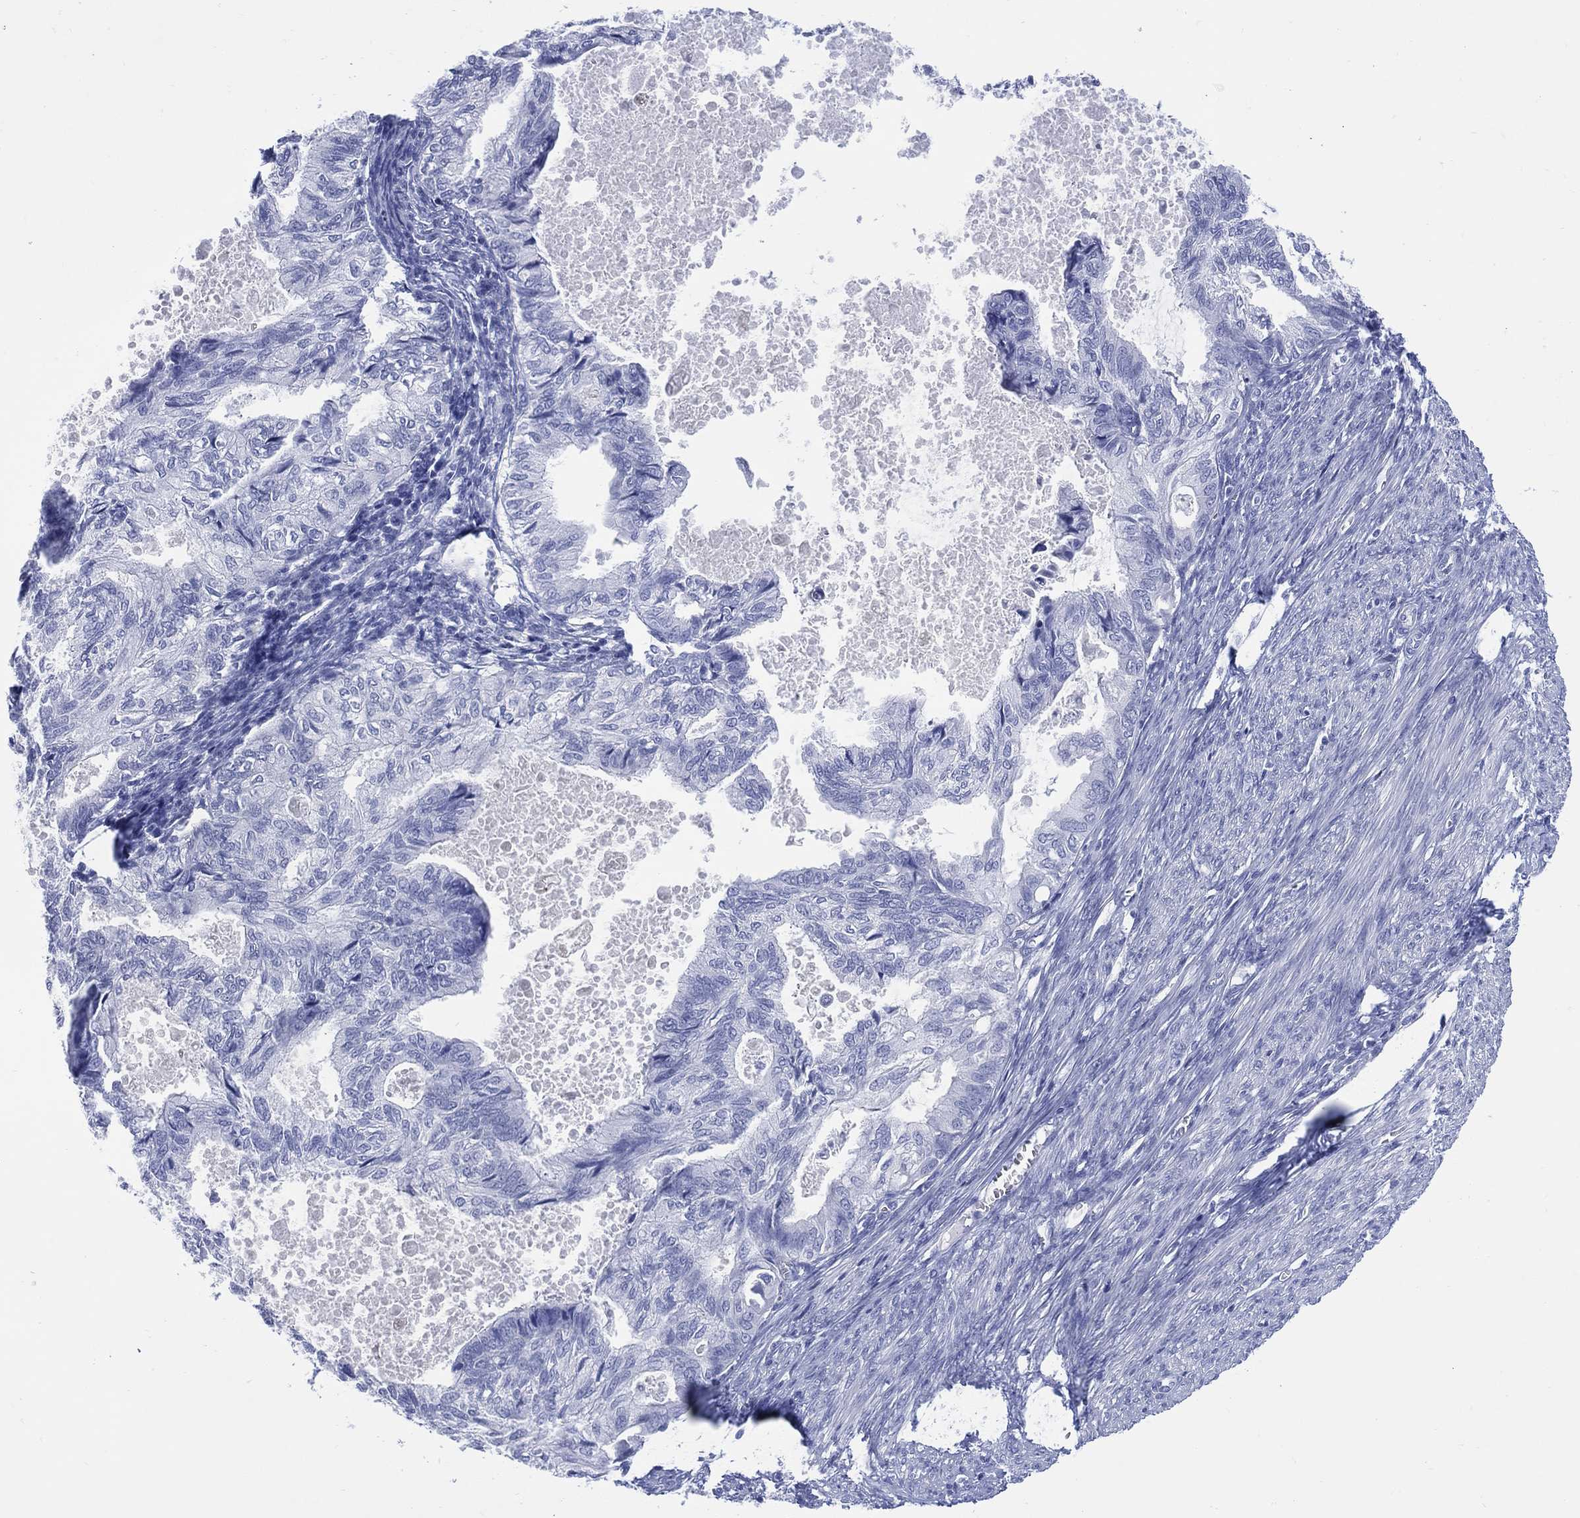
{"staining": {"intensity": "negative", "quantity": "none", "location": "none"}, "tissue": "endometrial cancer", "cell_type": "Tumor cells", "image_type": "cancer", "snomed": [{"axis": "morphology", "description": "Adenocarcinoma, NOS"}, {"axis": "topography", "description": "Endometrium"}], "caption": "There is no significant expression in tumor cells of endometrial adenocarcinoma. (Stains: DAB immunohistochemistry (IHC) with hematoxylin counter stain, Microscopy: brightfield microscopy at high magnification).", "gene": "LRRD1", "patient": {"sex": "female", "age": 86}}